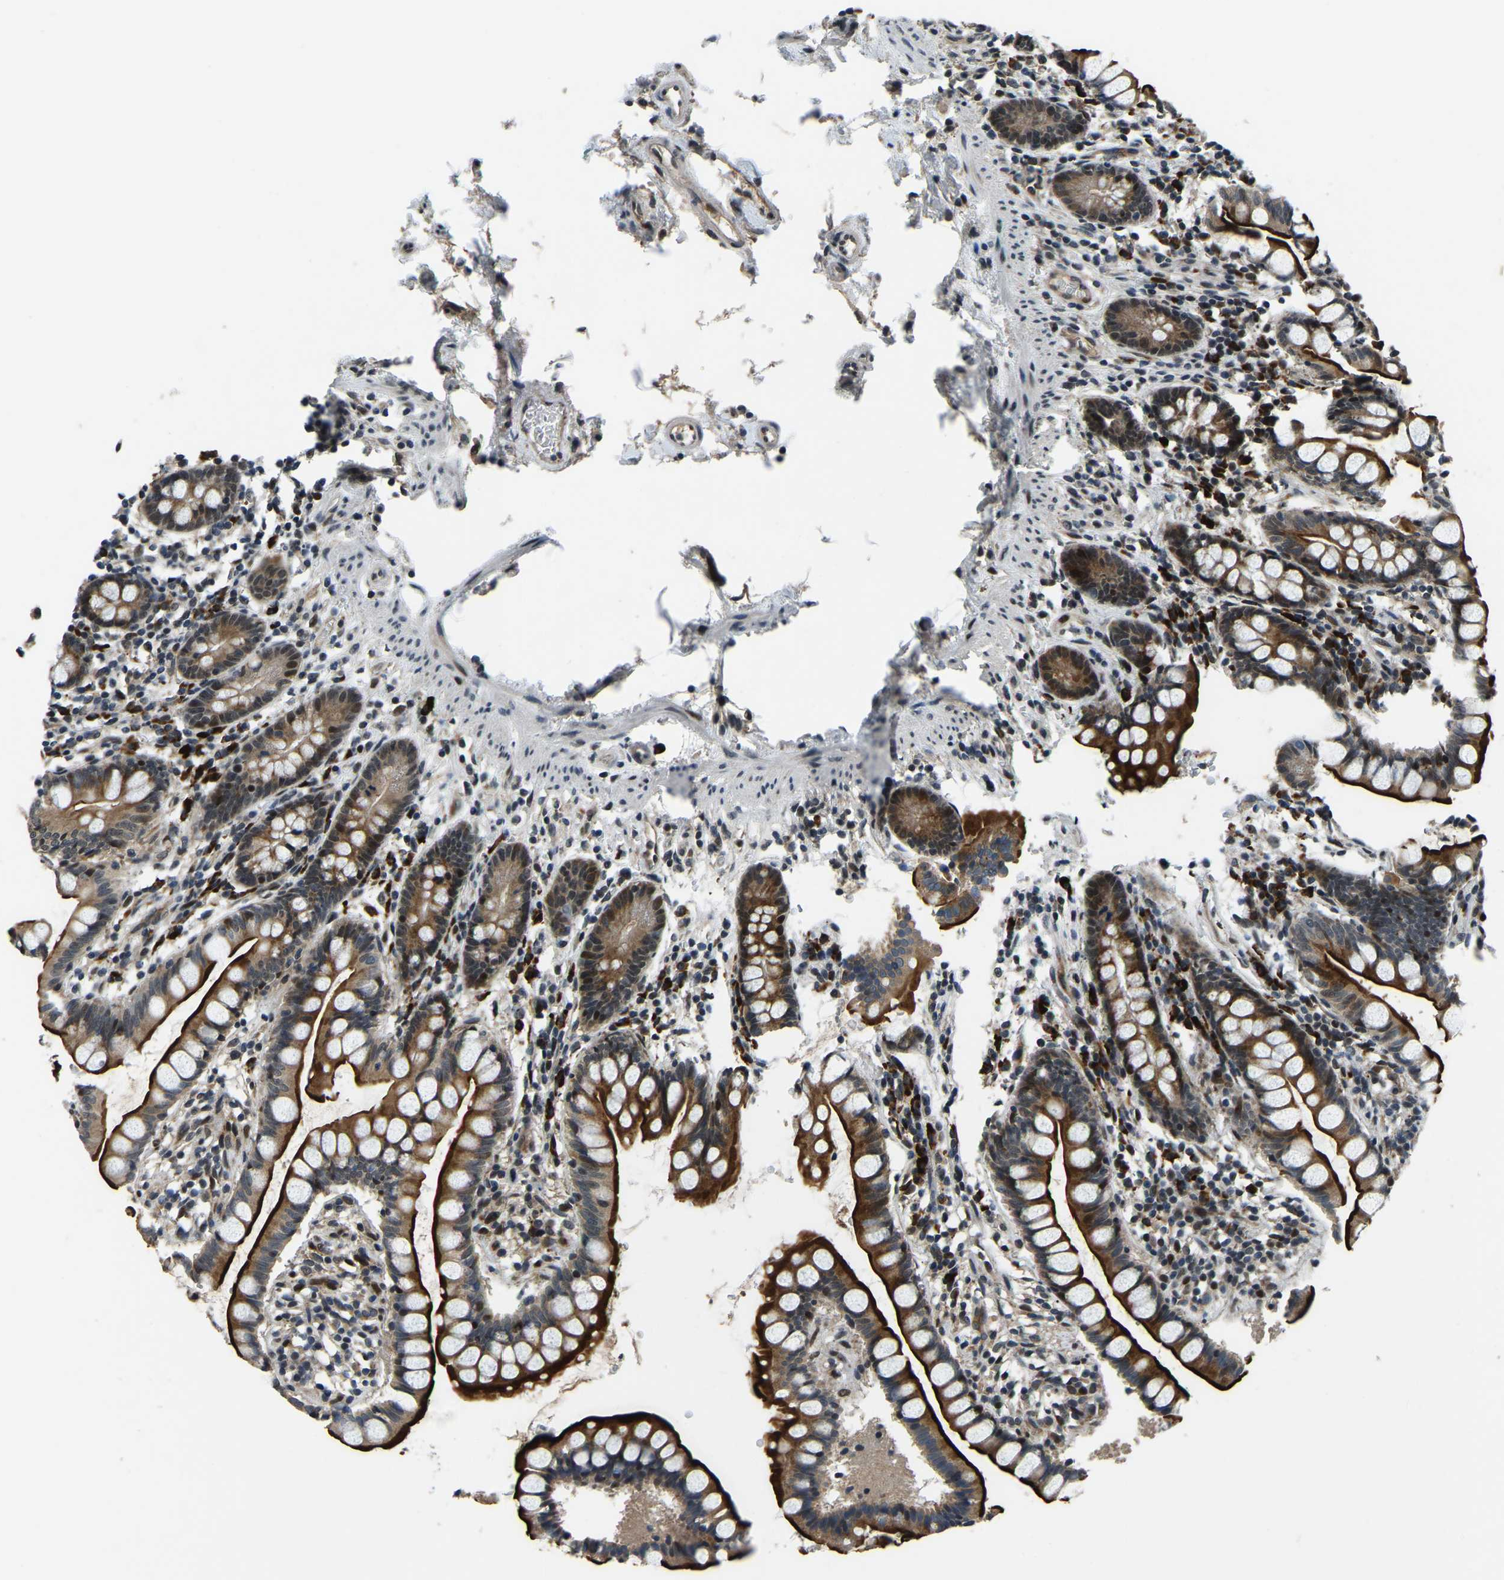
{"staining": {"intensity": "strong", "quantity": "25%-75%", "location": "cytoplasmic/membranous,nuclear"}, "tissue": "small intestine", "cell_type": "Glandular cells", "image_type": "normal", "snomed": [{"axis": "morphology", "description": "Normal tissue, NOS"}, {"axis": "topography", "description": "Small intestine"}], "caption": "Immunohistochemical staining of normal human small intestine shows 25%-75% levels of strong cytoplasmic/membranous,nuclear protein staining in about 25%-75% of glandular cells. (DAB (3,3'-diaminobenzidine) IHC with brightfield microscopy, high magnification).", "gene": "ING2", "patient": {"sex": "female", "age": 84}}